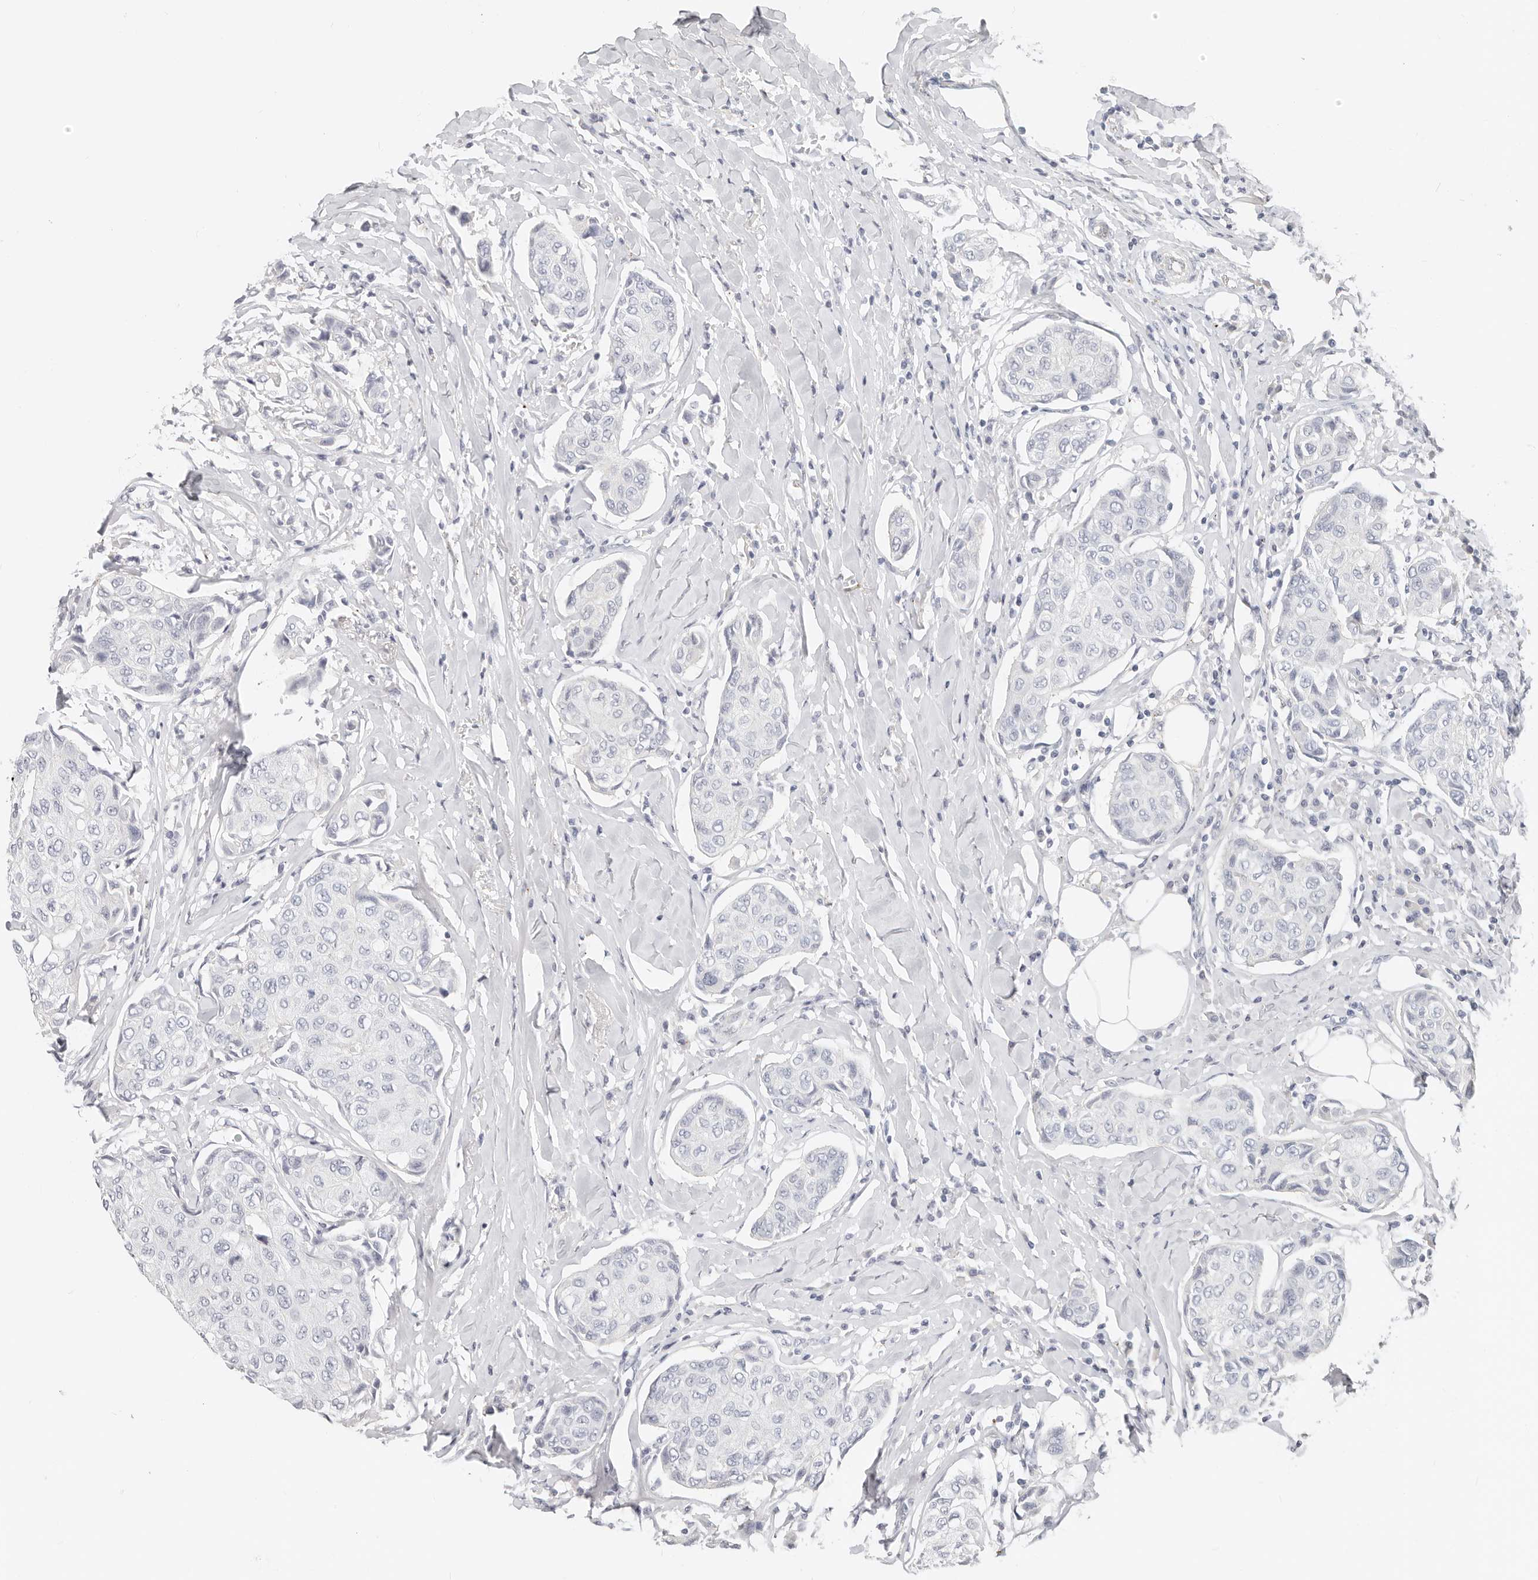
{"staining": {"intensity": "negative", "quantity": "none", "location": "none"}, "tissue": "breast cancer", "cell_type": "Tumor cells", "image_type": "cancer", "snomed": [{"axis": "morphology", "description": "Duct carcinoma"}, {"axis": "topography", "description": "Breast"}], "caption": "Immunohistochemical staining of human breast intraductal carcinoma shows no significant staining in tumor cells.", "gene": "ZRANB1", "patient": {"sex": "female", "age": 80}}